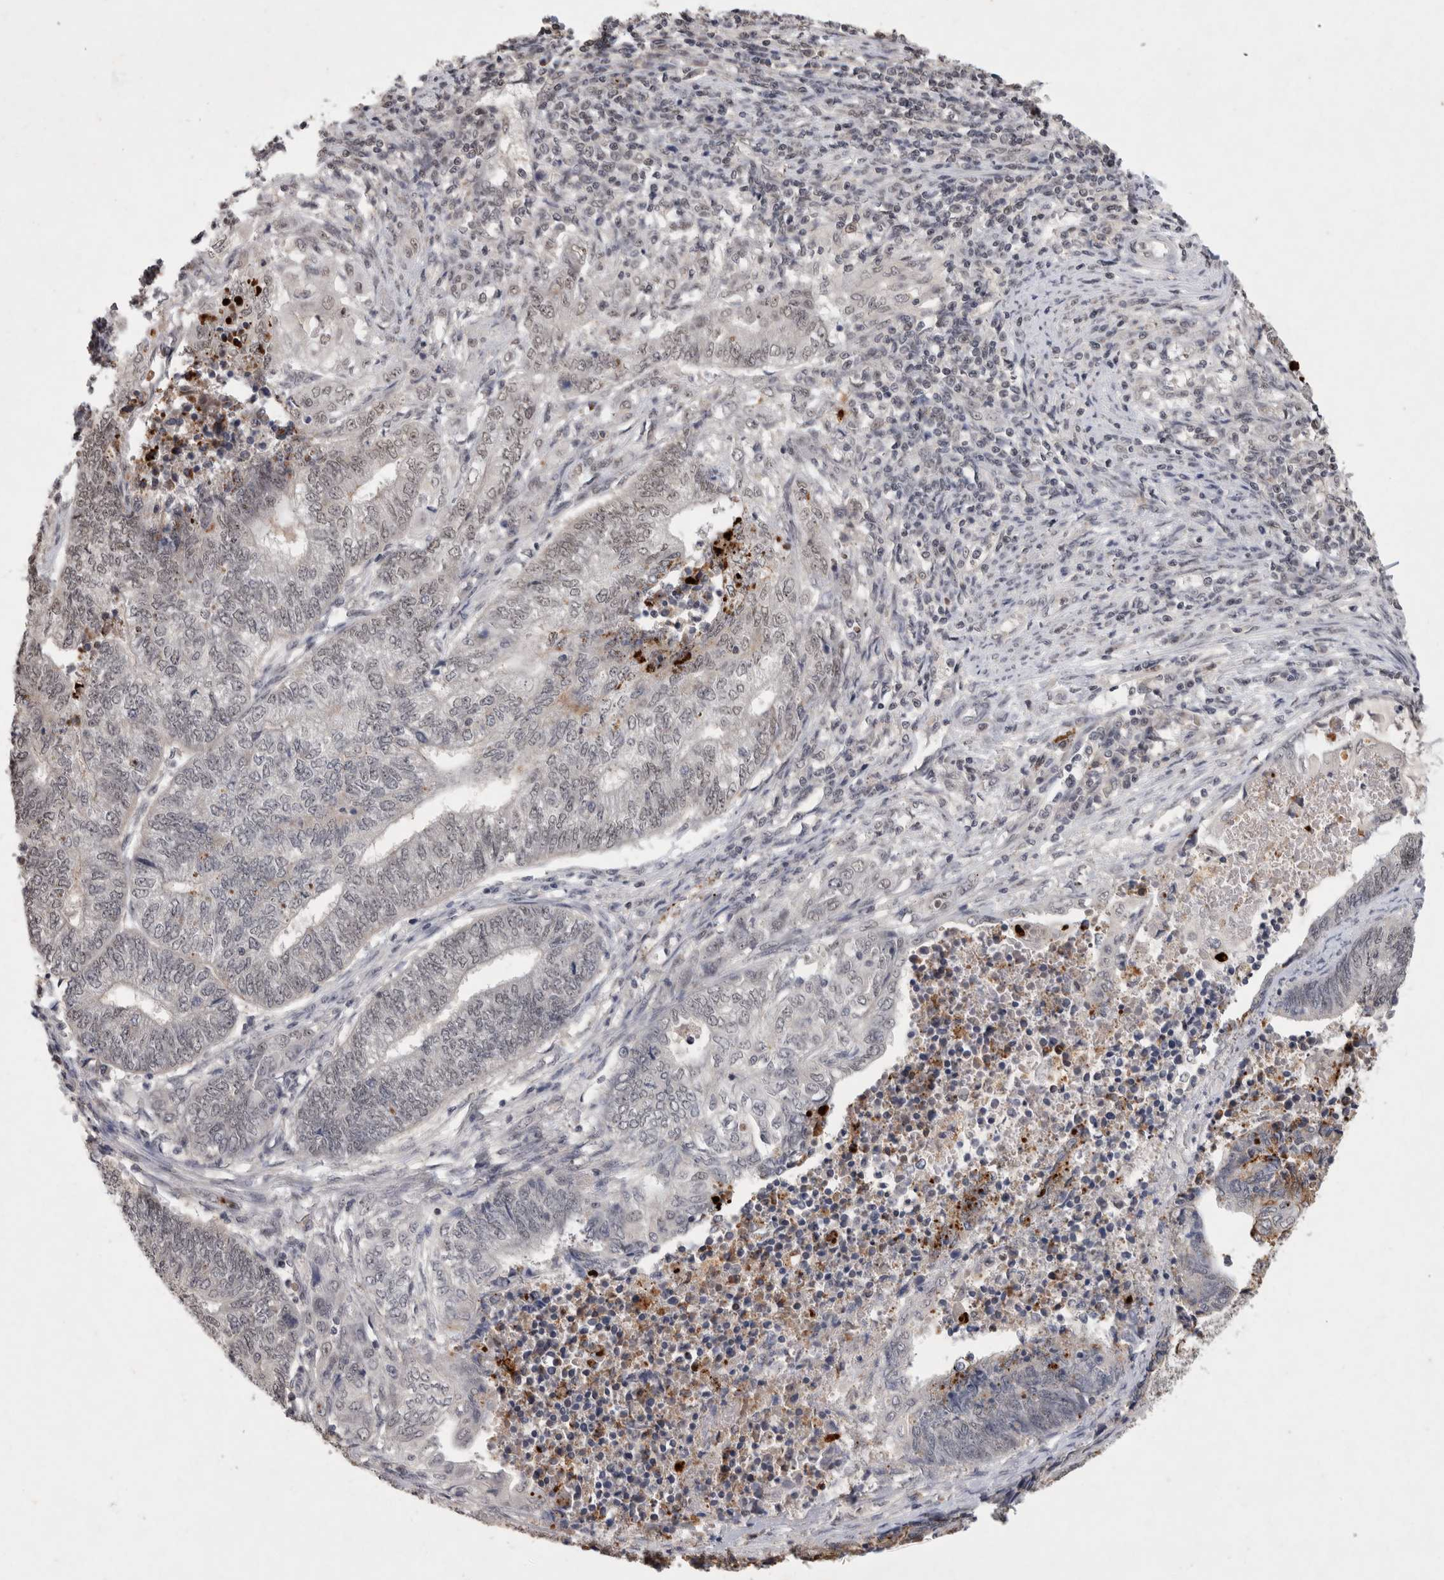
{"staining": {"intensity": "weak", "quantity": "<25%", "location": "nuclear"}, "tissue": "endometrial cancer", "cell_type": "Tumor cells", "image_type": "cancer", "snomed": [{"axis": "morphology", "description": "Adenocarcinoma, NOS"}, {"axis": "topography", "description": "Uterus"}, {"axis": "topography", "description": "Endometrium"}], "caption": "Image shows no significant protein positivity in tumor cells of endometrial cancer (adenocarcinoma).", "gene": "XRCC5", "patient": {"sex": "female", "age": 70}}